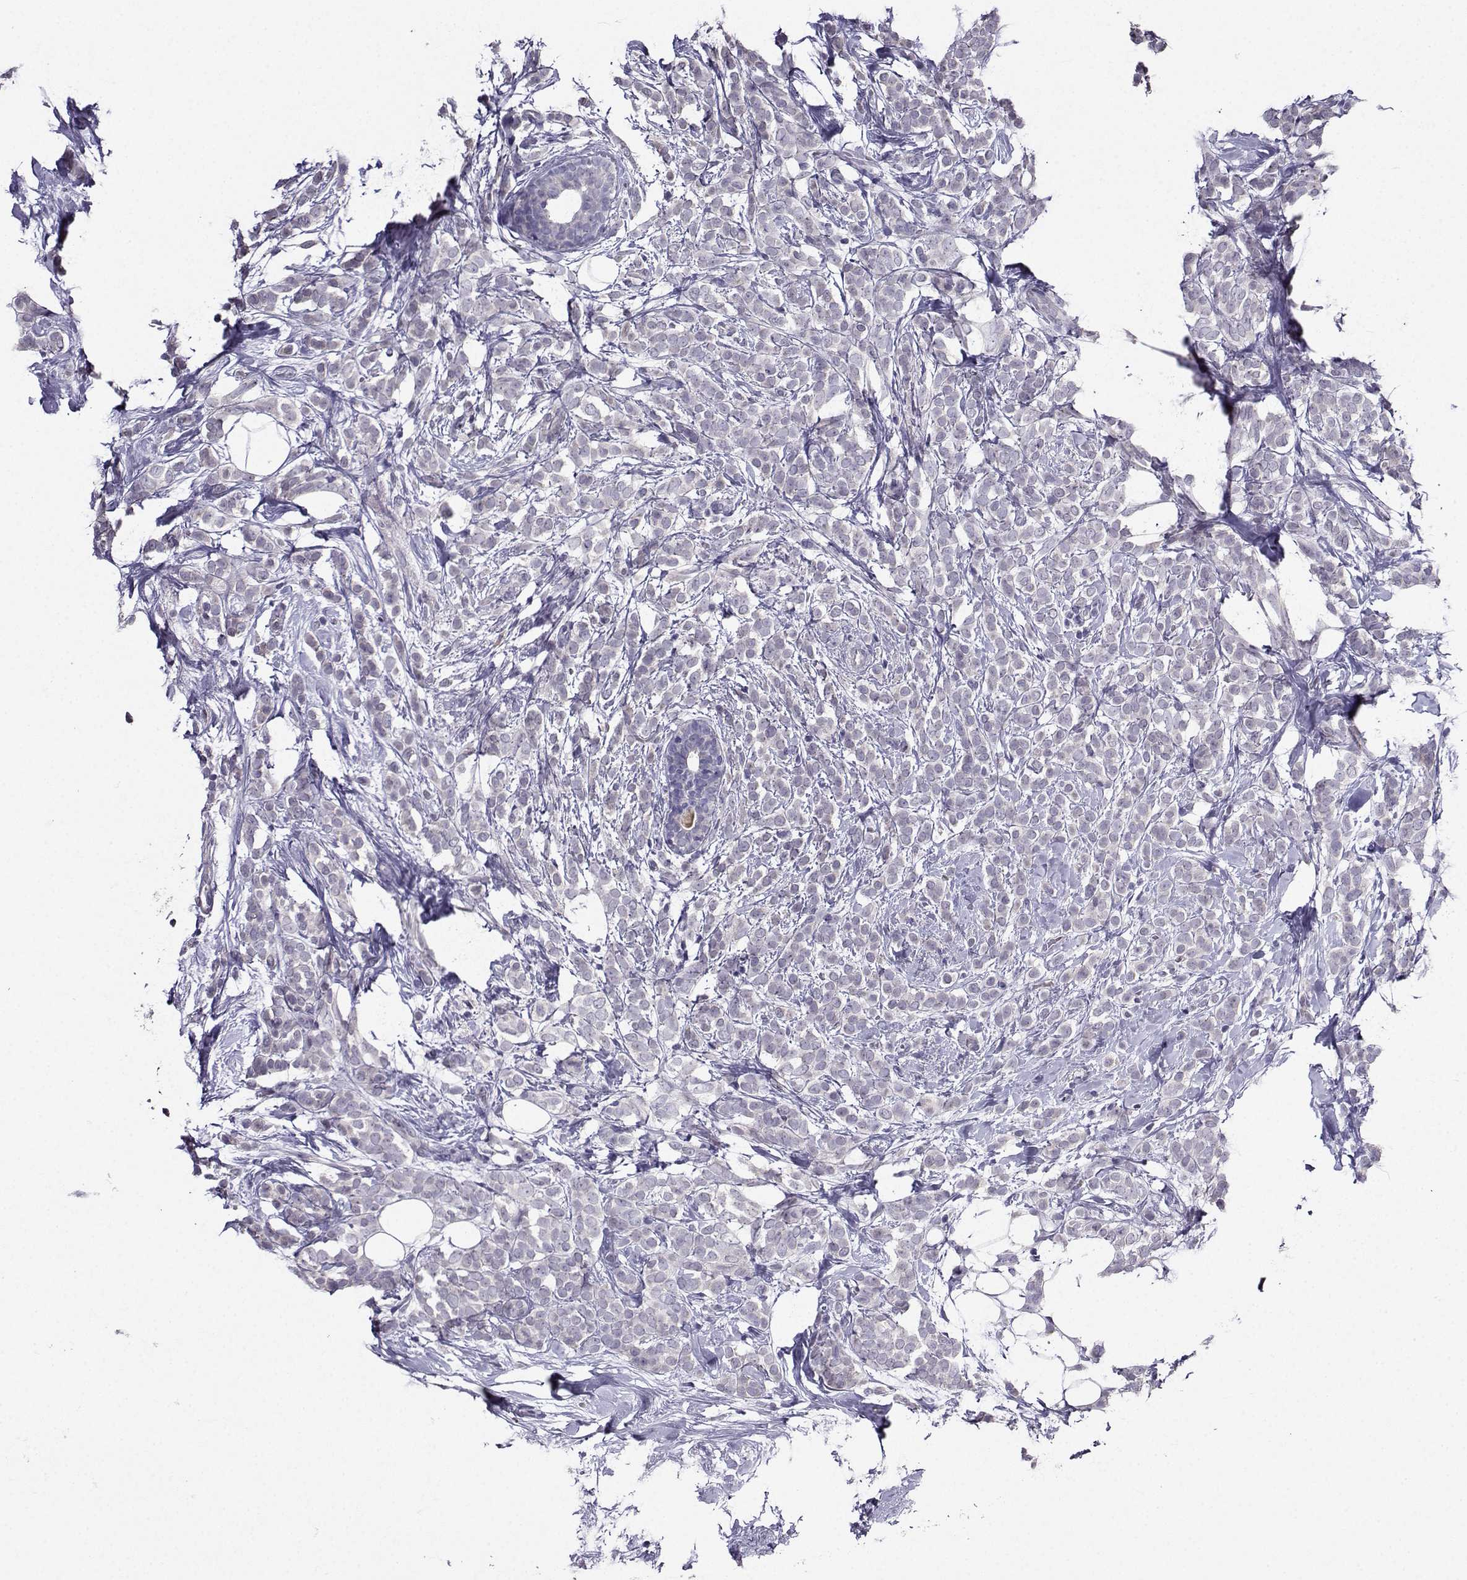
{"staining": {"intensity": "weak", "quantity": "<25%", "location": "cytoplasmic/membranous"}, "tissue": "breast cancer", "cell_type": "Tumor cells", "image_type": "cancer", "snomed": [{"axis": "morphology", "description": "Lobular carcinoma"}, {"axis": "topography", "description": "Breast"}], "caption": "This photomicrograph is of breast cancer stained with immunohistochemistry (IHC) to label a protein in brown with the nuclei are counter-stained blue. There is no staining in tumor cells. Nuclei are stained in blue.", "gene": "CRYBB1", "patient": {"sex": "female", "age": 49}}